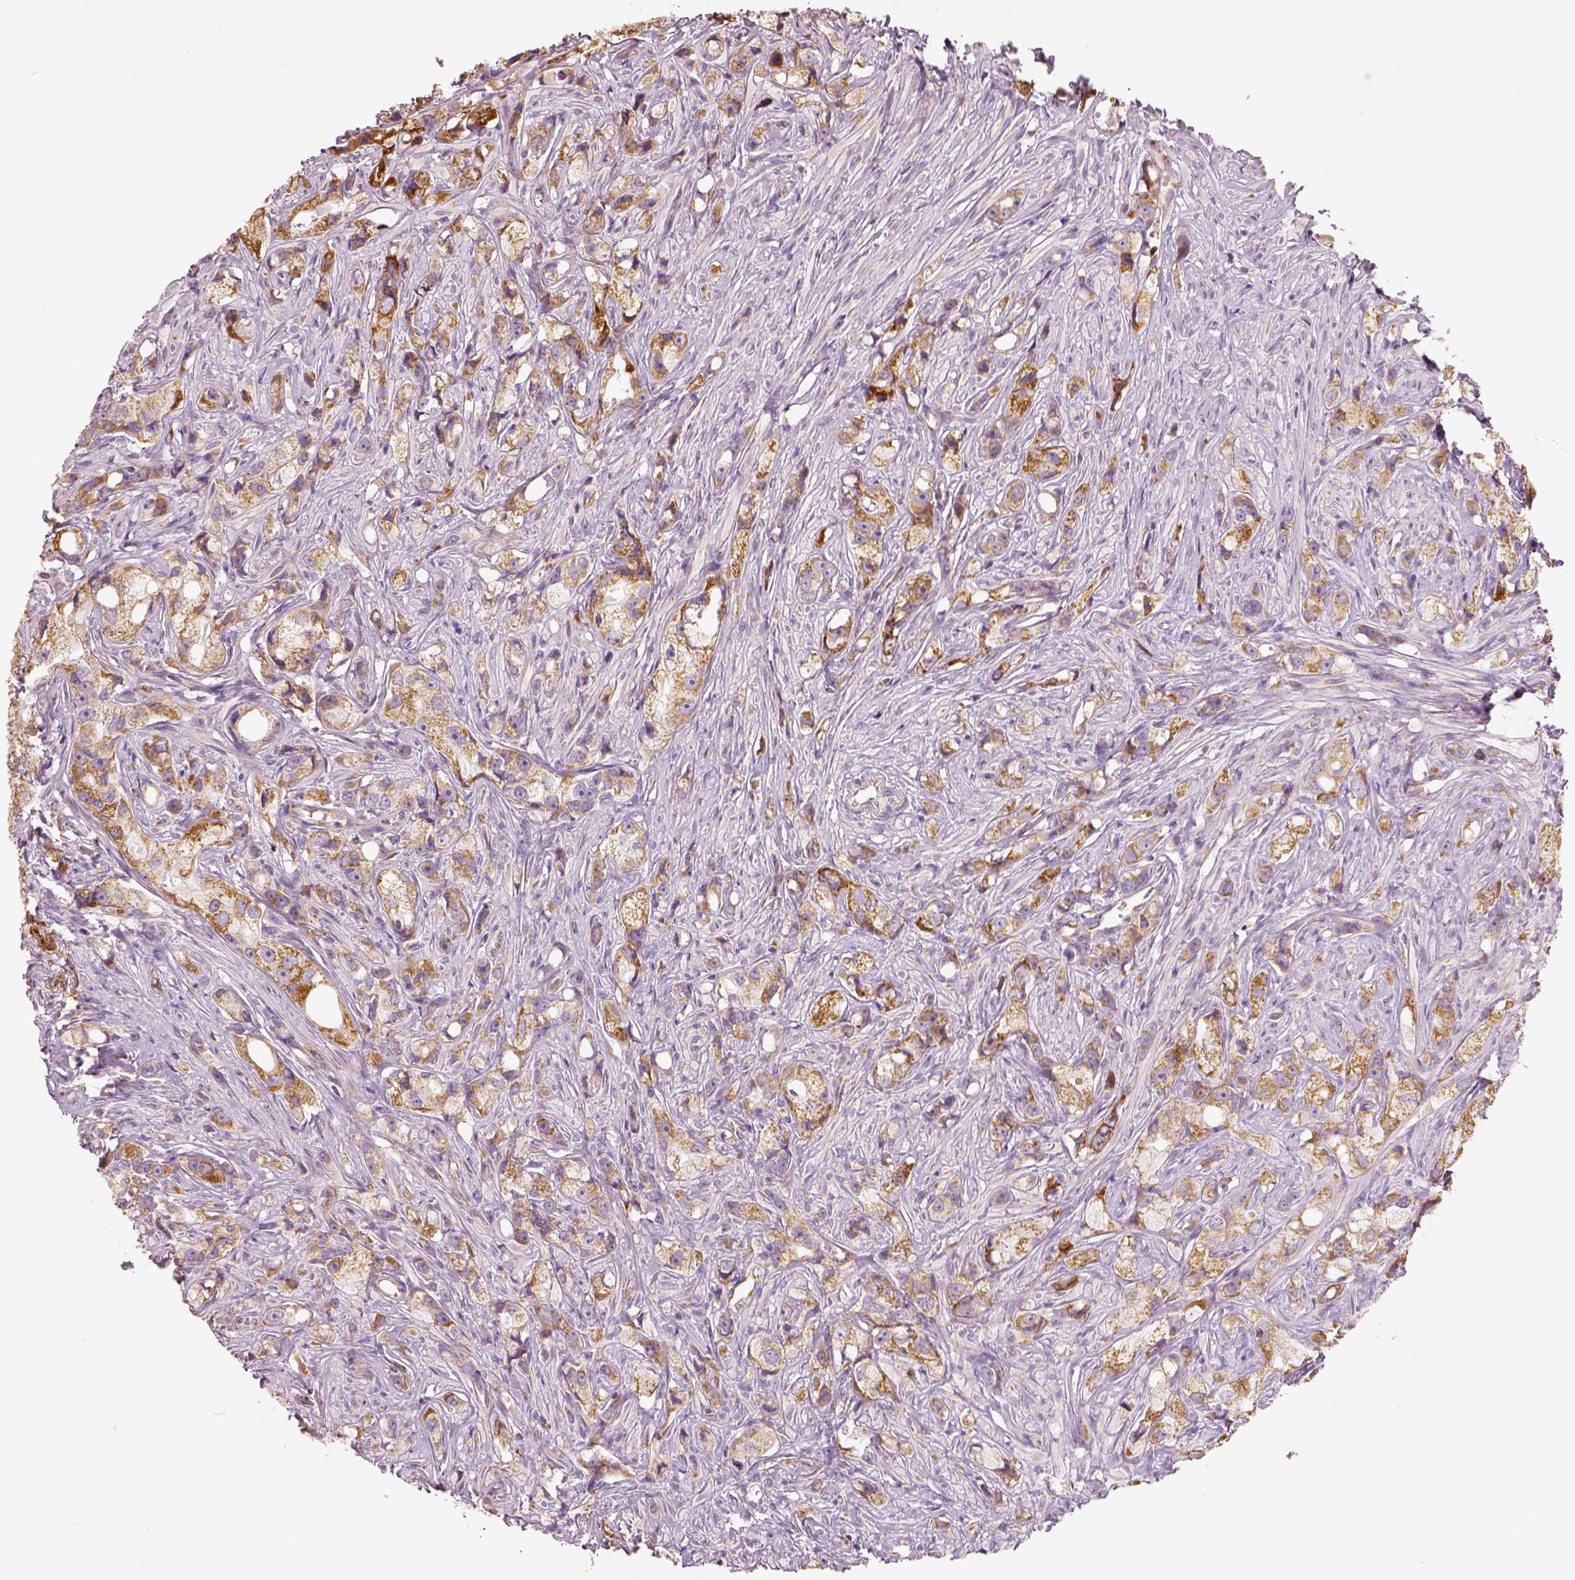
{"staining": {"intensity": "moderate", "quantity": ">75%", "location": "cytoplasmic/membranous"}, "tissue": "prostate cancer", "cell_type": "Tumor cells", "image_type": "cancer", "snomed": [{"axis": "morphology", "description": "Adenocarcinoma, High grade"}, {"axis": "topography", "description": "Prostate"}], "caption": "High-grade adenocarcinoma (prostate) was stained to show a protein in brown. There is medium levels of moderate cytoplasmic/membranous expression in approximately >75% of tumor cells.", "gene": "PGAM5", "patient": {"sex": "male", "age": 75}}